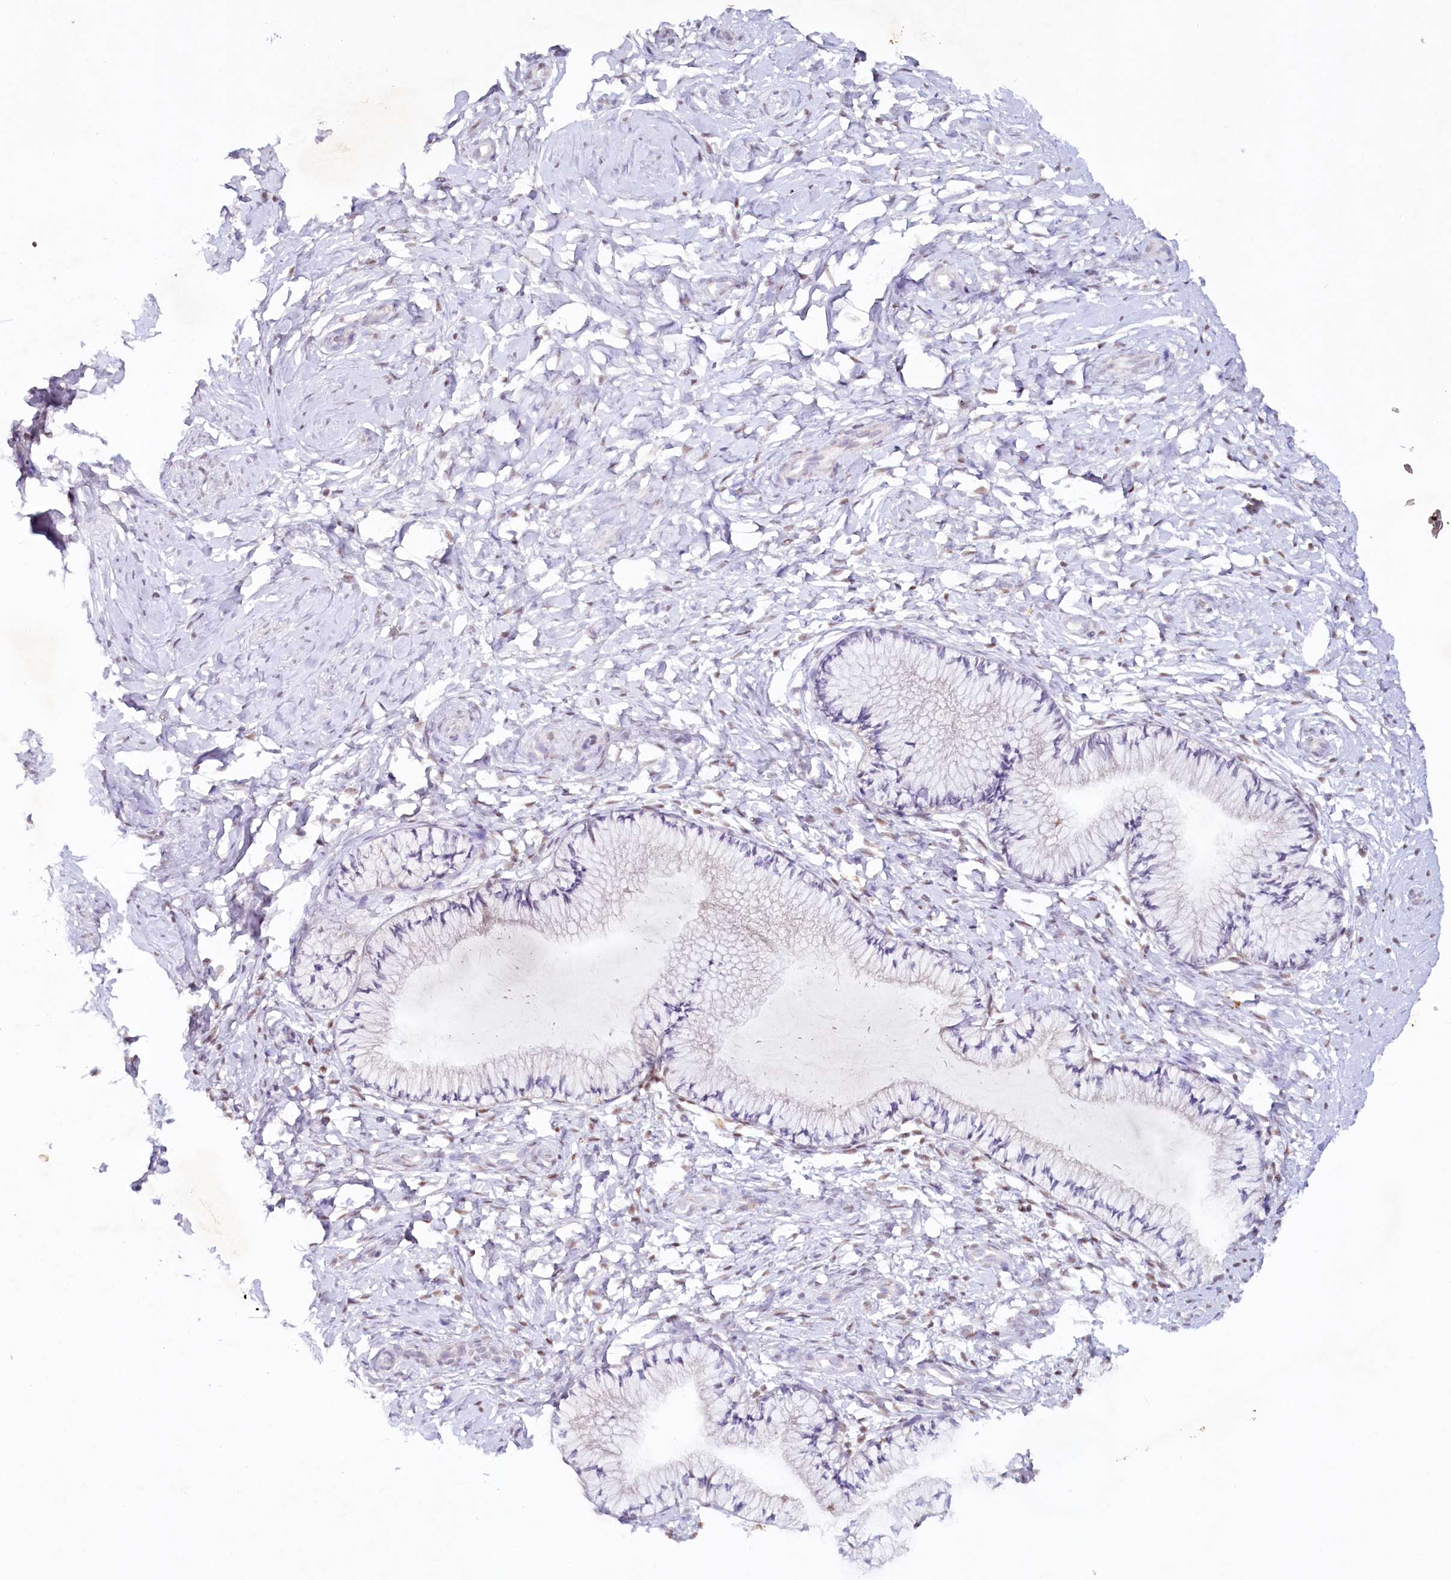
{"staining": {"intensity": "negative", "quantity": "none", "location": "none"}, "tissue": "cervix", "cell_type": "Glandular cells", "image_type": "normal", "snomed": [{"axis": "morphology", "description": "Normal tissue, NOS"}, {"axis": "topography", "description": "Cervix"}], "caption": "This is a histopathology image of immunohistochemistry staining of unremarkable cervix, which shows no positivity in glandular cells.", "gene": "PSAPL1", "patient": {"sex": "female", "age": 33}}